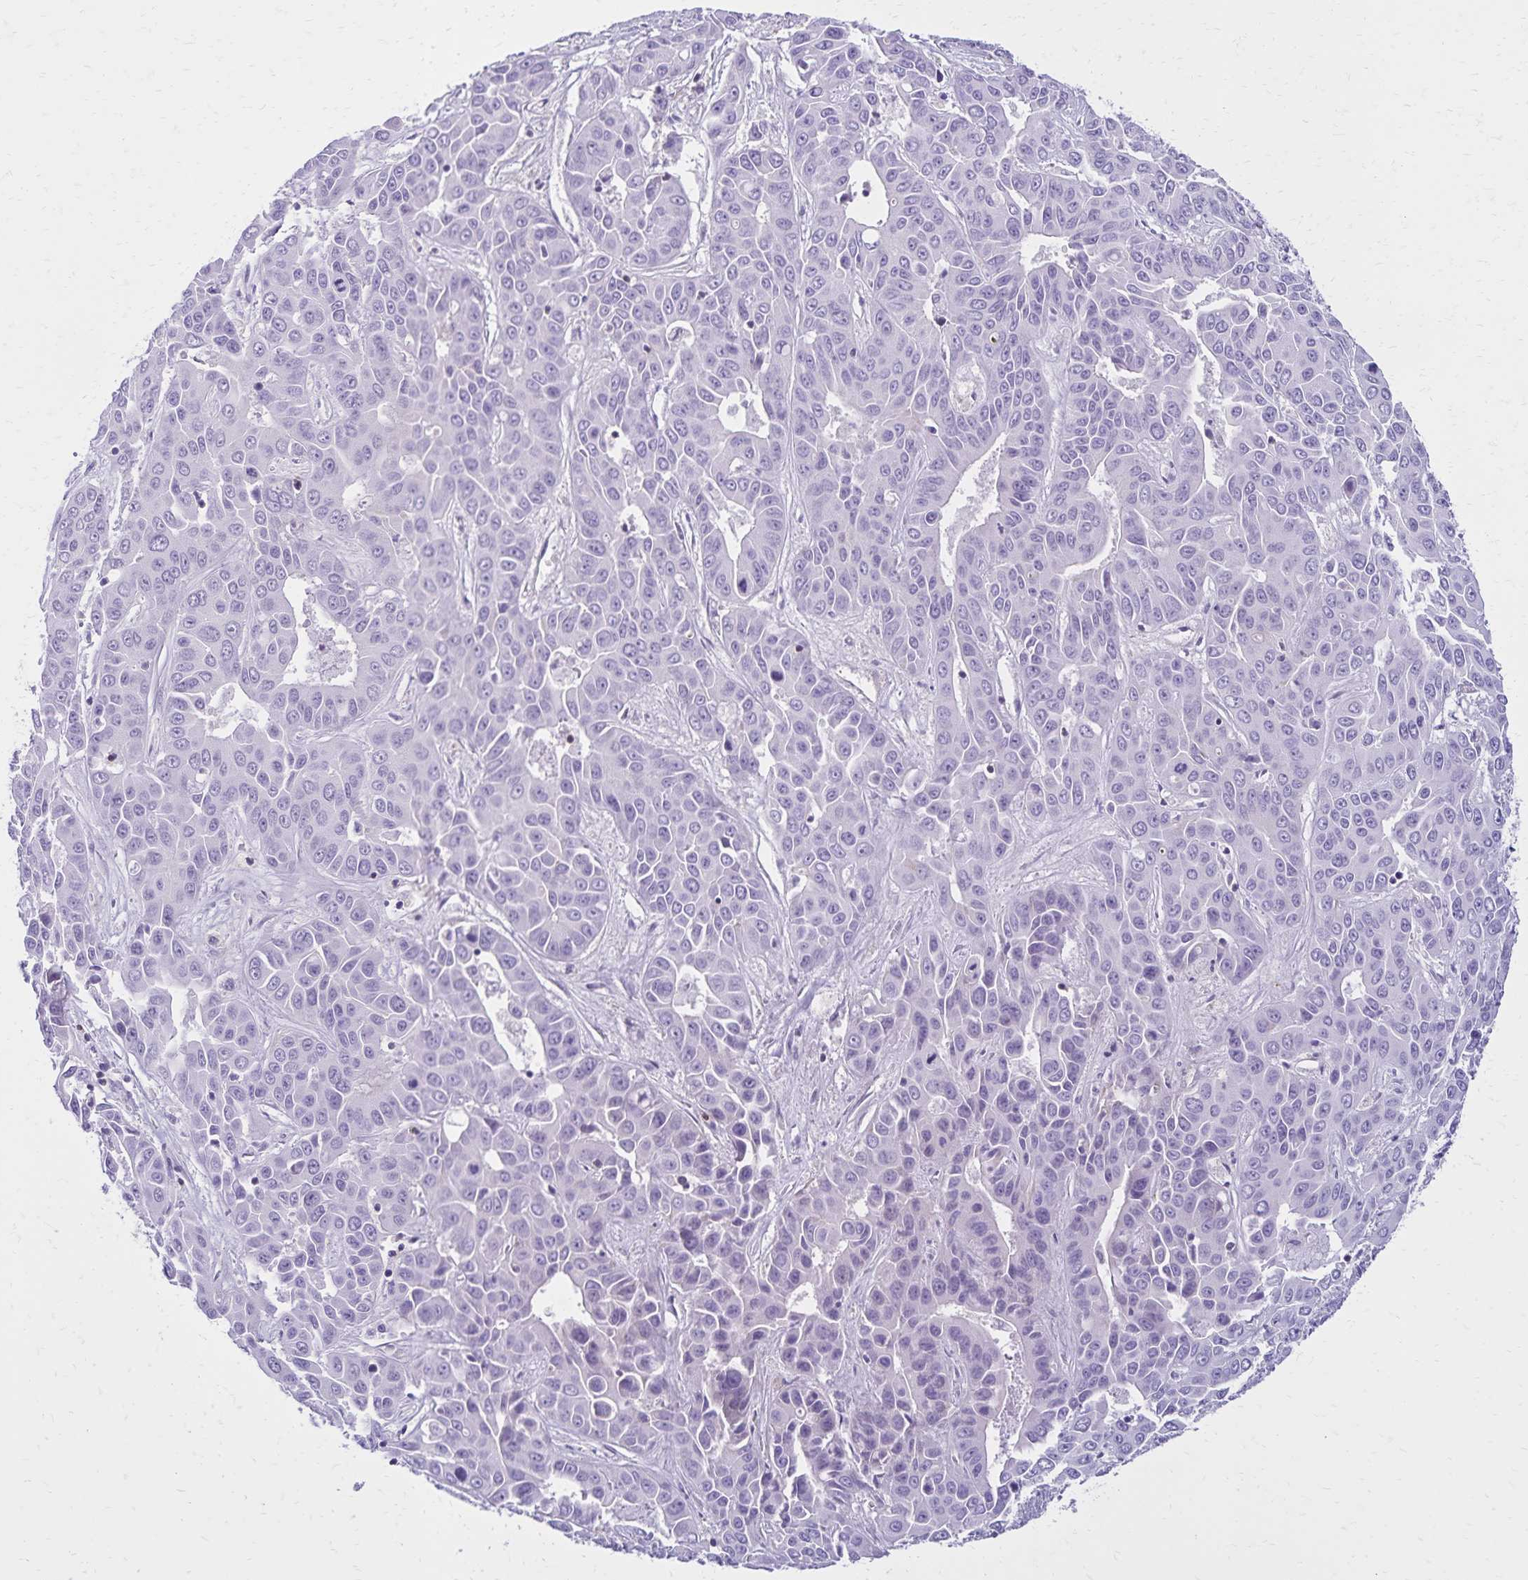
{"staining": {"intensity": "negative", "quantity": "none", "location": "none"}, "tissue": "liver cancer", "cell_type": "Tumor cells", "image_type": "cancer", "snomed": [{"axis": "morphology", "description": "Cholangiocarcinoma"}, {"axis": "topography", "description": "Liver"}], "caption": "Image shows no protein positivity in tumor cells of cholangiocarcinoma (liver) tissue. (Immunohistochemistry (ihc), brightfield microscopy, high magnification).", "gene": "CD27", "patient": {"sex": "female", "age": 52}}